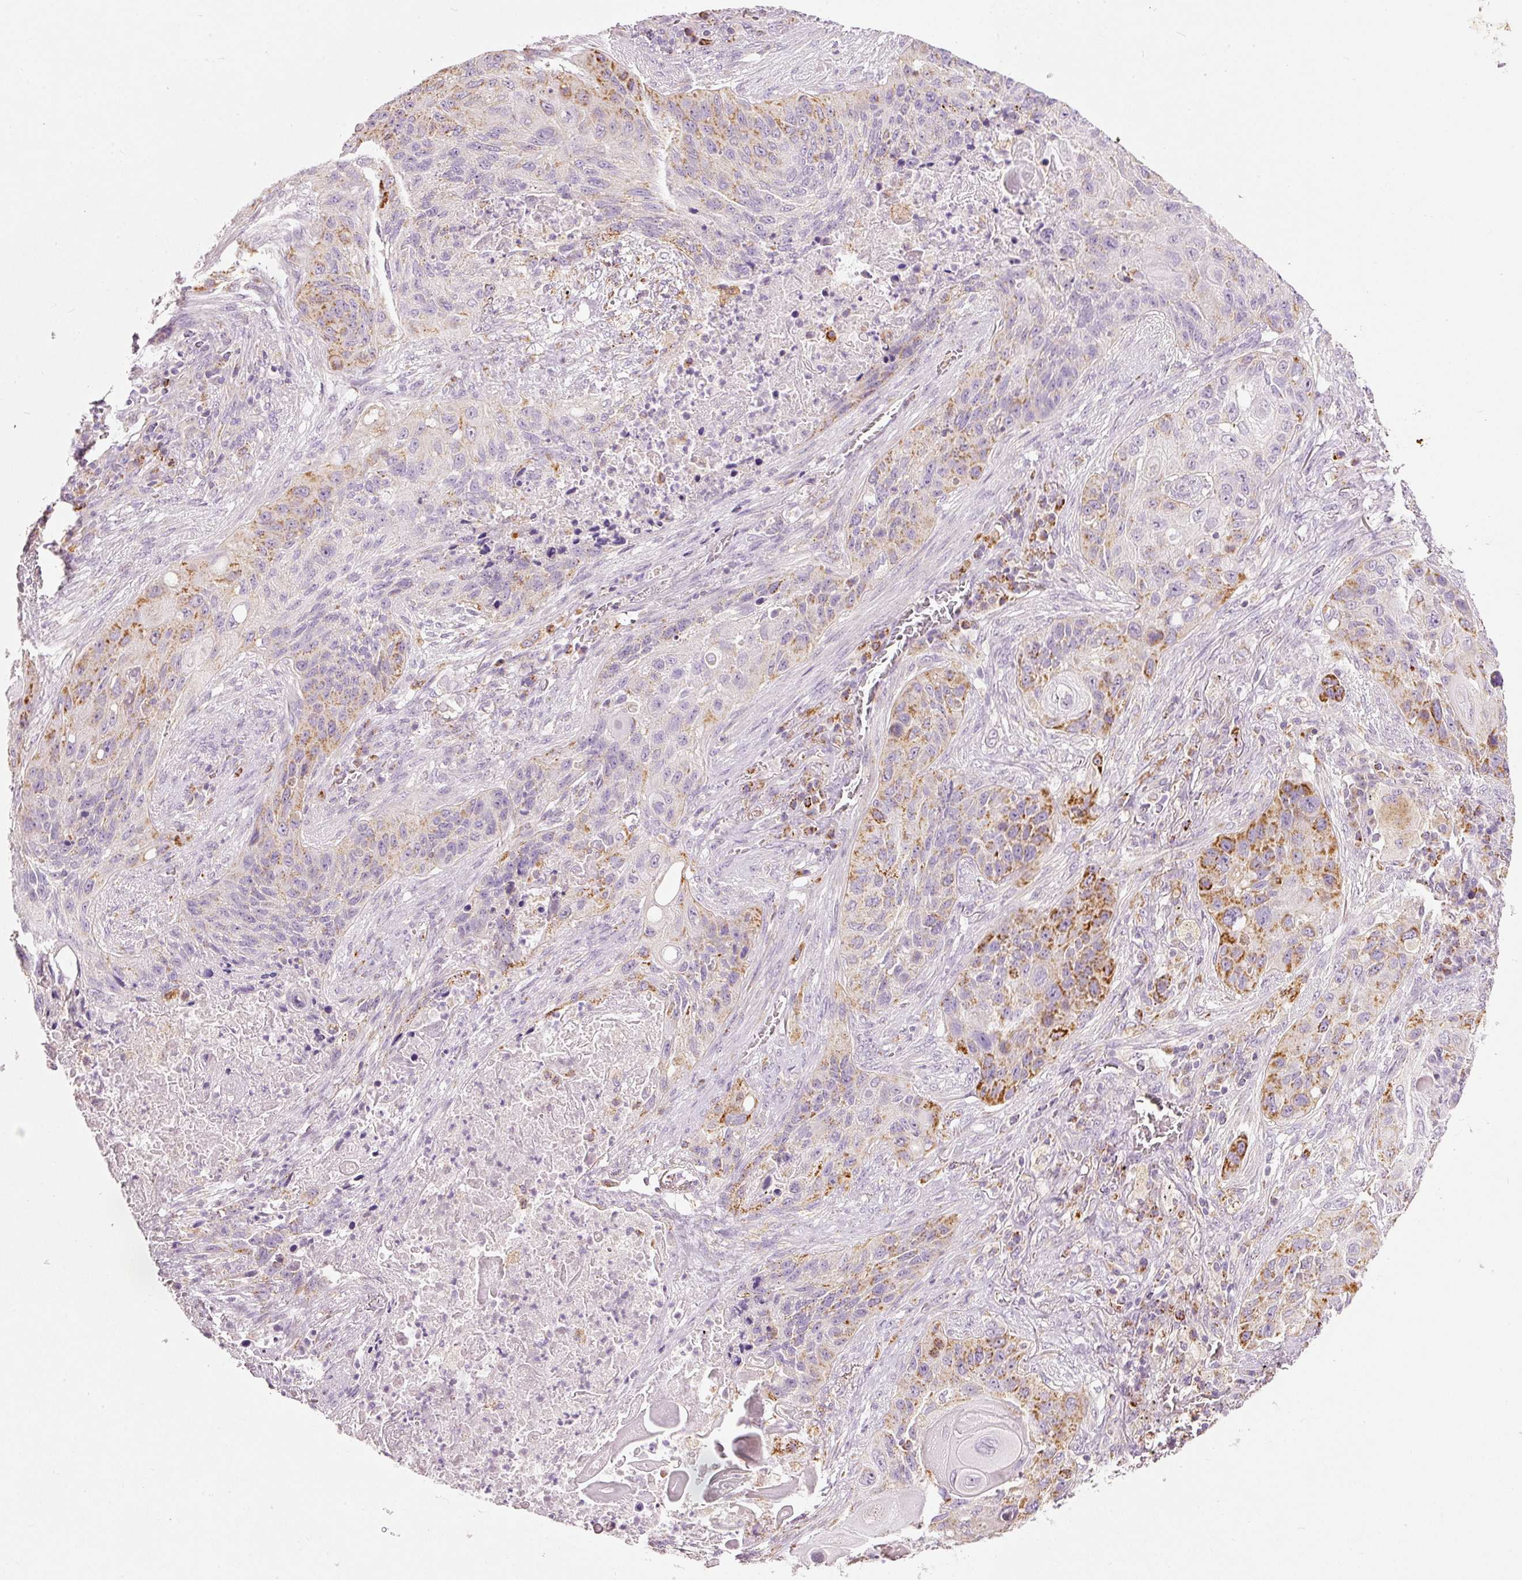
{"staining": {"intensity": "strong", "quantity": "25%-75%", "location": "cytoplasmic/membranous"}, "tissue": "lung cancer", "cell_type": "Tumor cells", "image_type": "cancer", "snomed": [{"axis": "morphology", "description": "Squamous cell carcinoma, NOS"}, {"axis": "topography", "description": "Lung"}], "caption": "The histopathology image exhibits staining of squamous cell carcinoma (lung), revealing strong cytoplasmic/membranous protein positivity (brown color) within tumor cells.", "gene": "MTHFD2", "patient": {"sex": "female", "age": 63}}